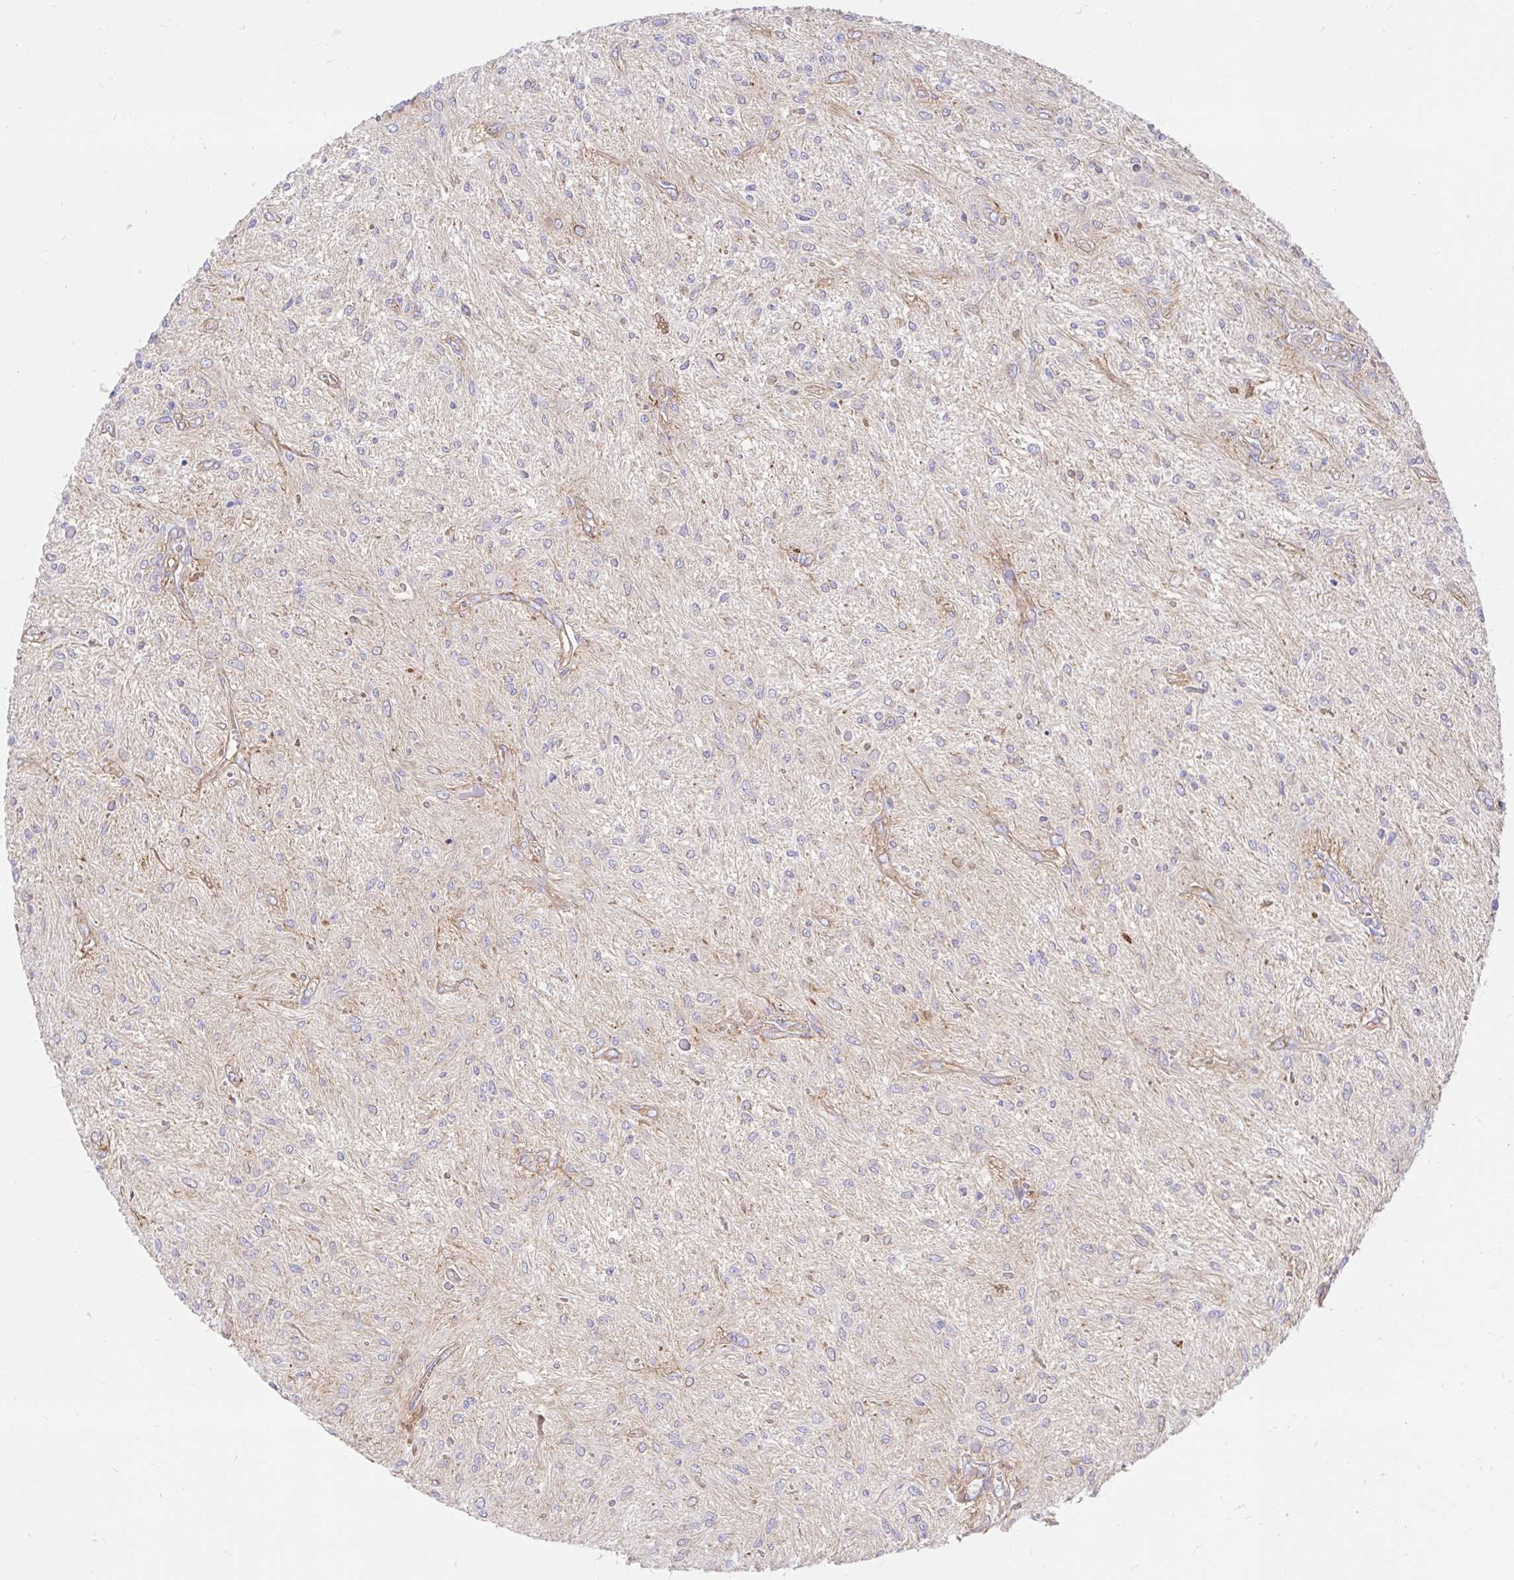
{"staining": {"intensity": "negative", "quantity": "none", "location": "none"}, "tissue": "glioma", "cell_type": "Tumor cells", "image_type": "cancer", "snomed": [{"axis": "morphology", "description": "Glioma, malignant, Low grade"}, {"axis": "topography", "description": "Cerebellum"}], "caption": "A histopathology image of malignant glioma (low-grade) stained for a protein shows no brown staining in tumor cells. (Stains: DAB immunohistochemistry (IHC) with hematoxylin counter stain, Microscopy: brightfield microscopy at high magnification).", "gene": "ABCB10", "patient": {"sex": "female", "age": 14}}